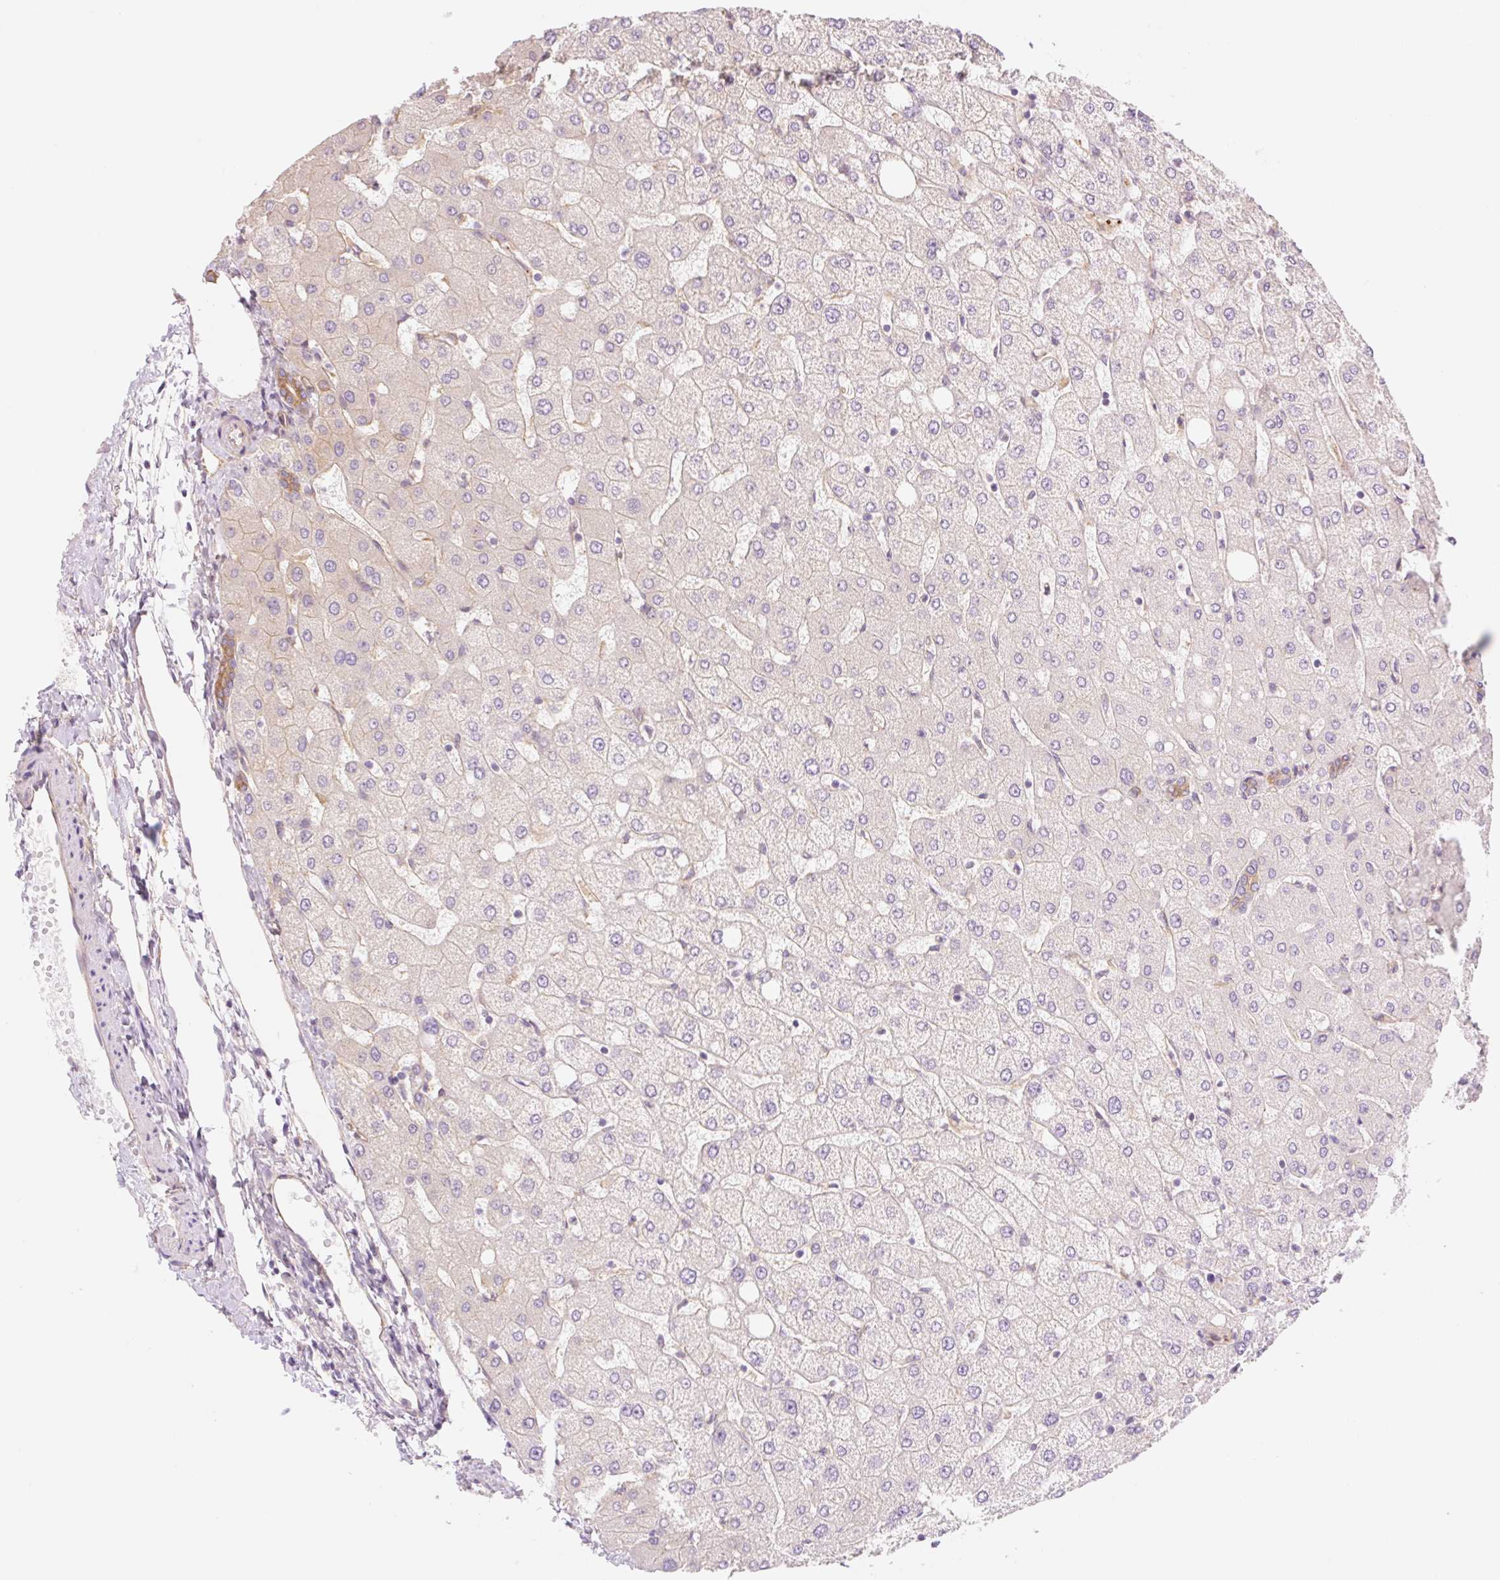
{"staining": {"intensity": "moderate", "quantity": ">75%", "location": "cytoplasmic/membranous"}, "tissue": "liver", "cell_type": "Cholangiocytes", "image_type": "normal", "snomed": [{"axis": "morphology", "description": "Normal tissue, NOS"}, {"axis": "topography", "description": "Liver"}], "caption": "Protein positivity by immunohistochemistry shows moderate cytoplasmic/membranous positivity in approximately >75% of cholangiocytes in normal liver. (Brightfield microscopy of DAB IHC at high magnification).", "gene": "NLRP5", "patient": {"sex": "female", "age": 54}}